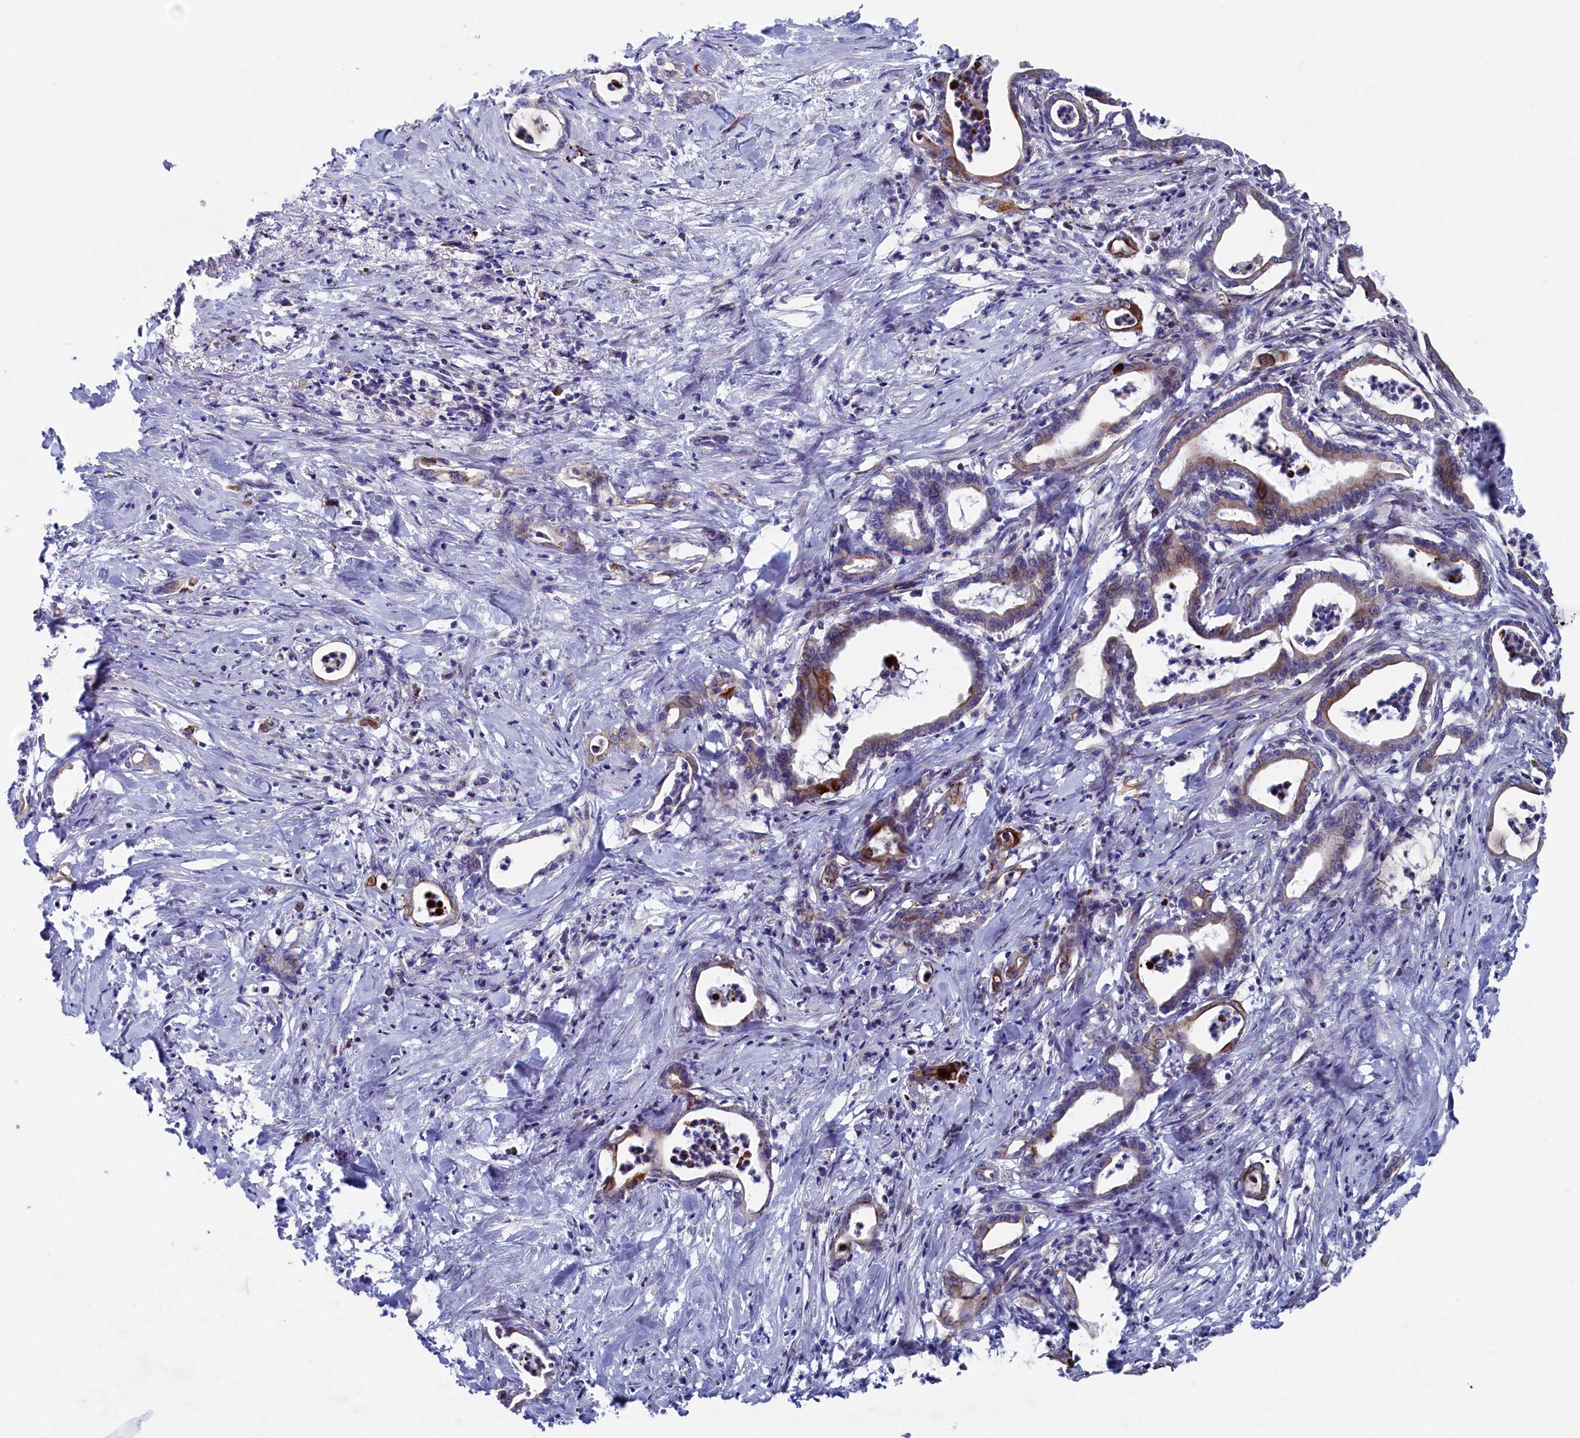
{"staining": {"intensity": "moderate", "quantity": "25%-75%", "location": "cytoplasmic/membranous"}, "tissue": "pancreatic cancer", "cell_type": "Tumor cells", "image_type": "cancer", "snomed": [{"axis": "morphology", "description": "Adenocarcinoma, NOS"}, {"axis": "topography", "description": "Pancreas"}], "caption": "This photomicrograph shows immunohistochemistry (IHC) staining of pancreatic cancer (adenocarcinoma), with medium moderate cytoplasmic/membranous positivity in approximately 25%-75% of tumor cells.", "gene": "NUDT7", "patient": {"sex": "female", "age": 55}}